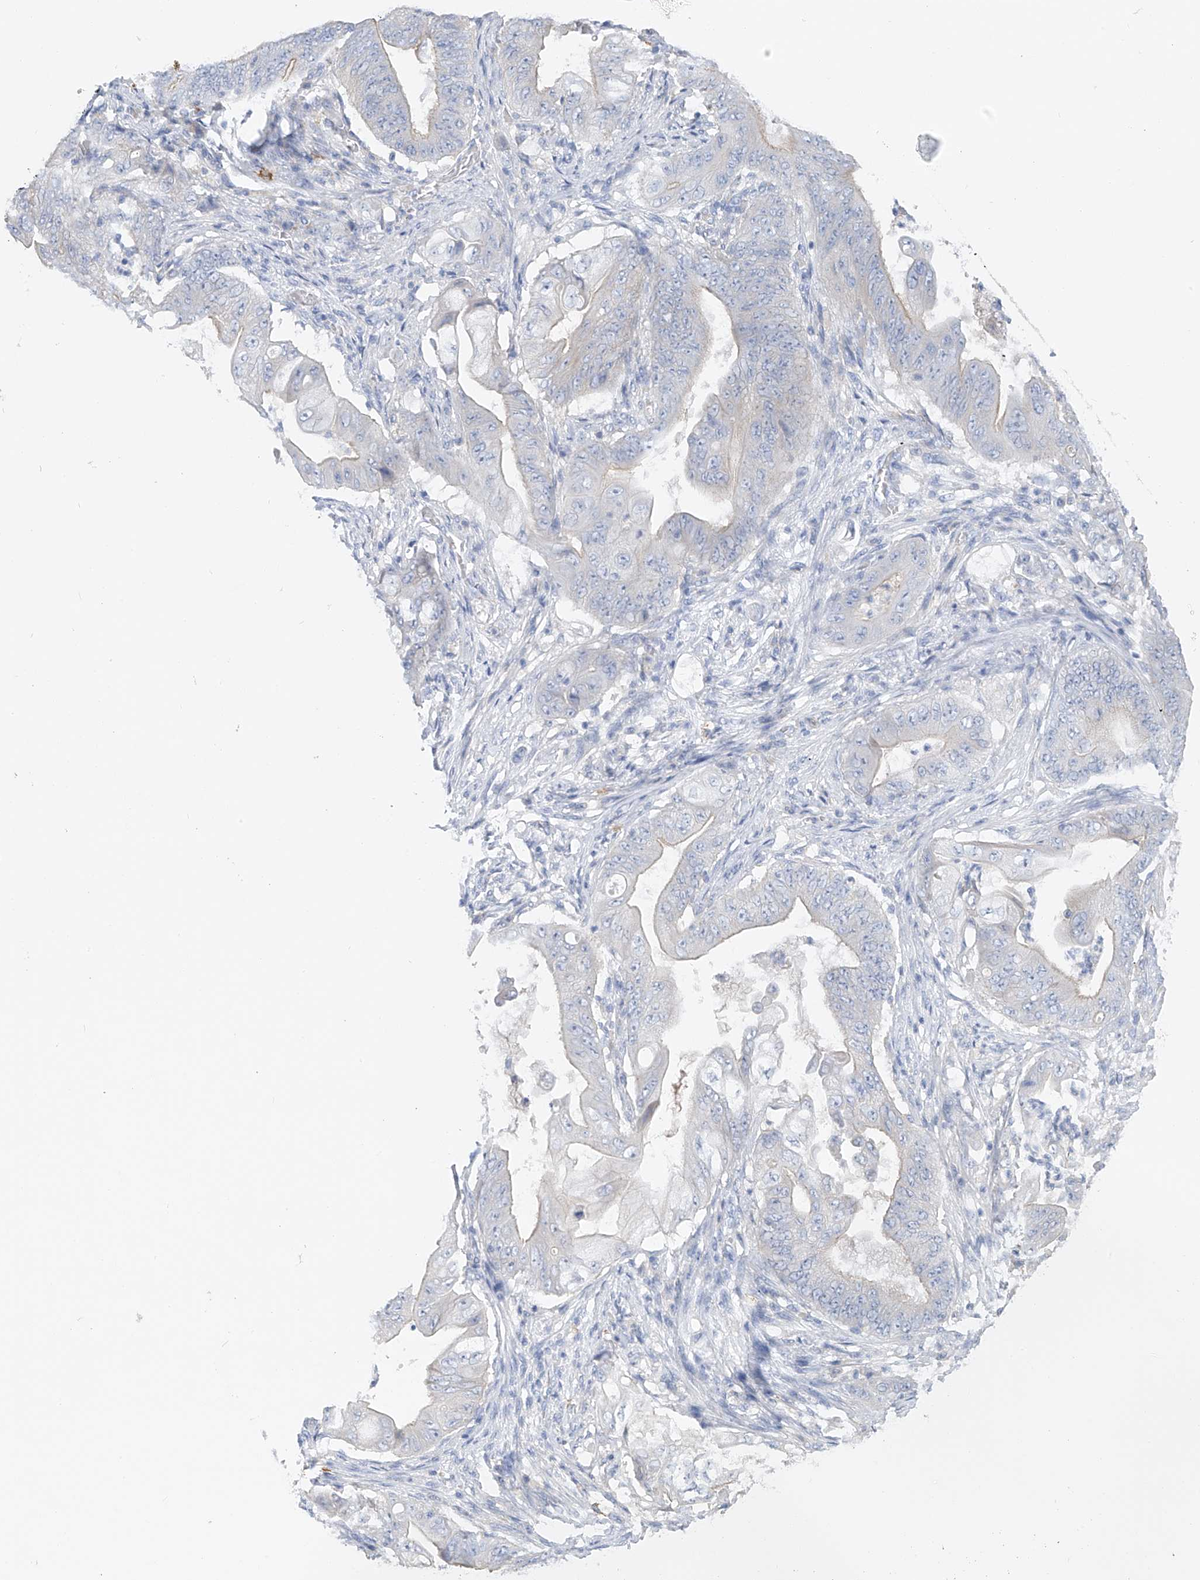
{"staining": {"intensity": "negative", "quantity": "none", "location": "none"}, "tissue": "stomach cancer", "cell_type": "Tumor cells", "image_type": "cancer", "snomed": [{"axis": "morphology", "description": "Adenocarcinoma, NOS"}, {"axis": "topography", "description": "Stomach"}], "caption": "A micrograph of human stomach adenocarcinoma is negative for staining in tumor cells.", "gene": "POMGNT2", "patient": {"sex": "female", "age": 73}}